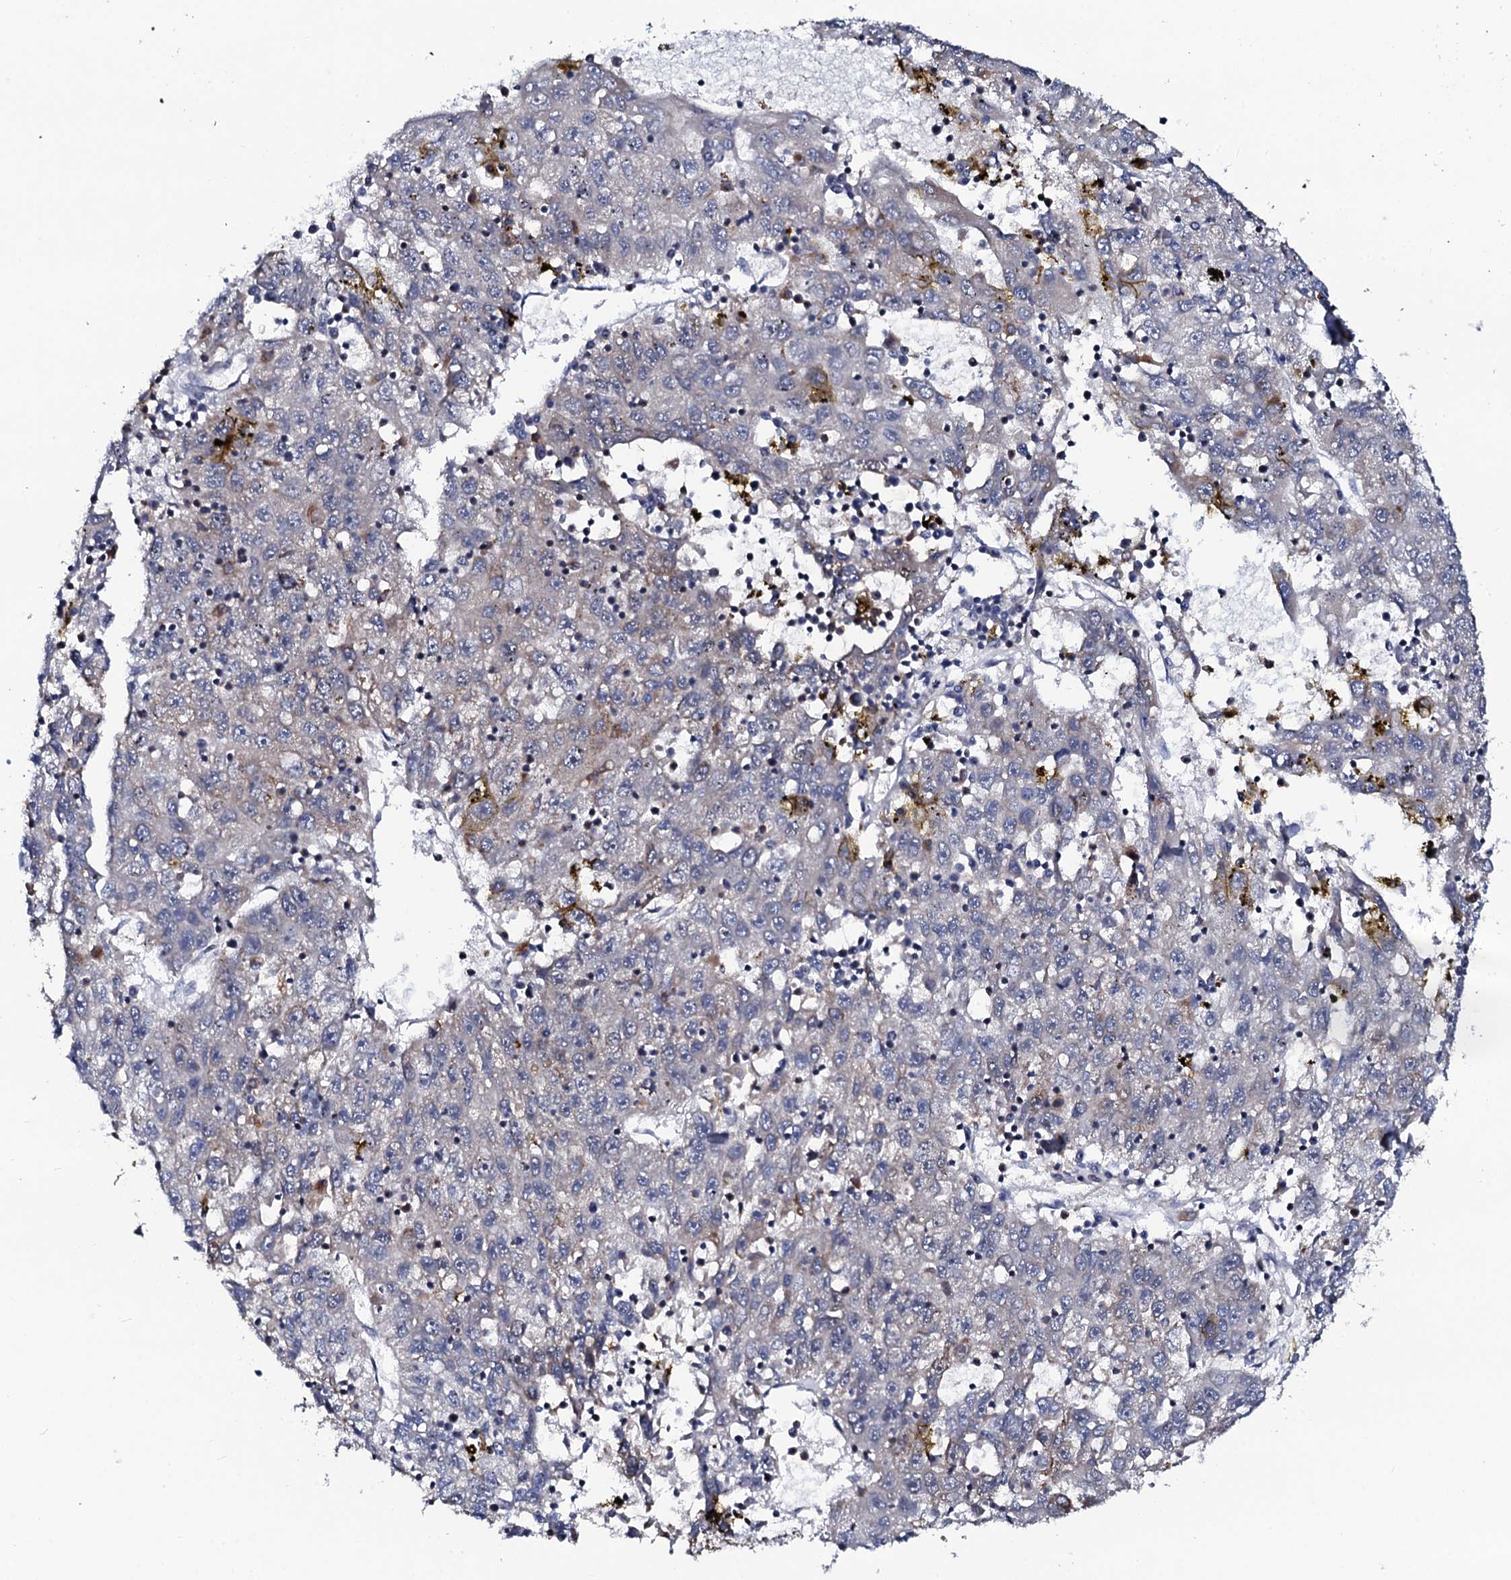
{"staining": {"intensity": "negative", "quantity": "none", "location": "none"}, "tissue": "liver cancer", "cell_type": "Tumor cells", "image_type": "cancer", "snomed": [{"axis": "morphology", "description": "Carcinoma, Hepatocellular, NOS"}, {"axis": "topography", "description": "Liver"}], "caption": "Tumor cells are negative for protein expression in human hepatocellular carcinoma (liver). The staining is performed using DAB brown chromogen with nuclei counter-stained in using hematoxylin.", "gene": "TCIRG1", "patient": {"sex": "male", "age": 49}}